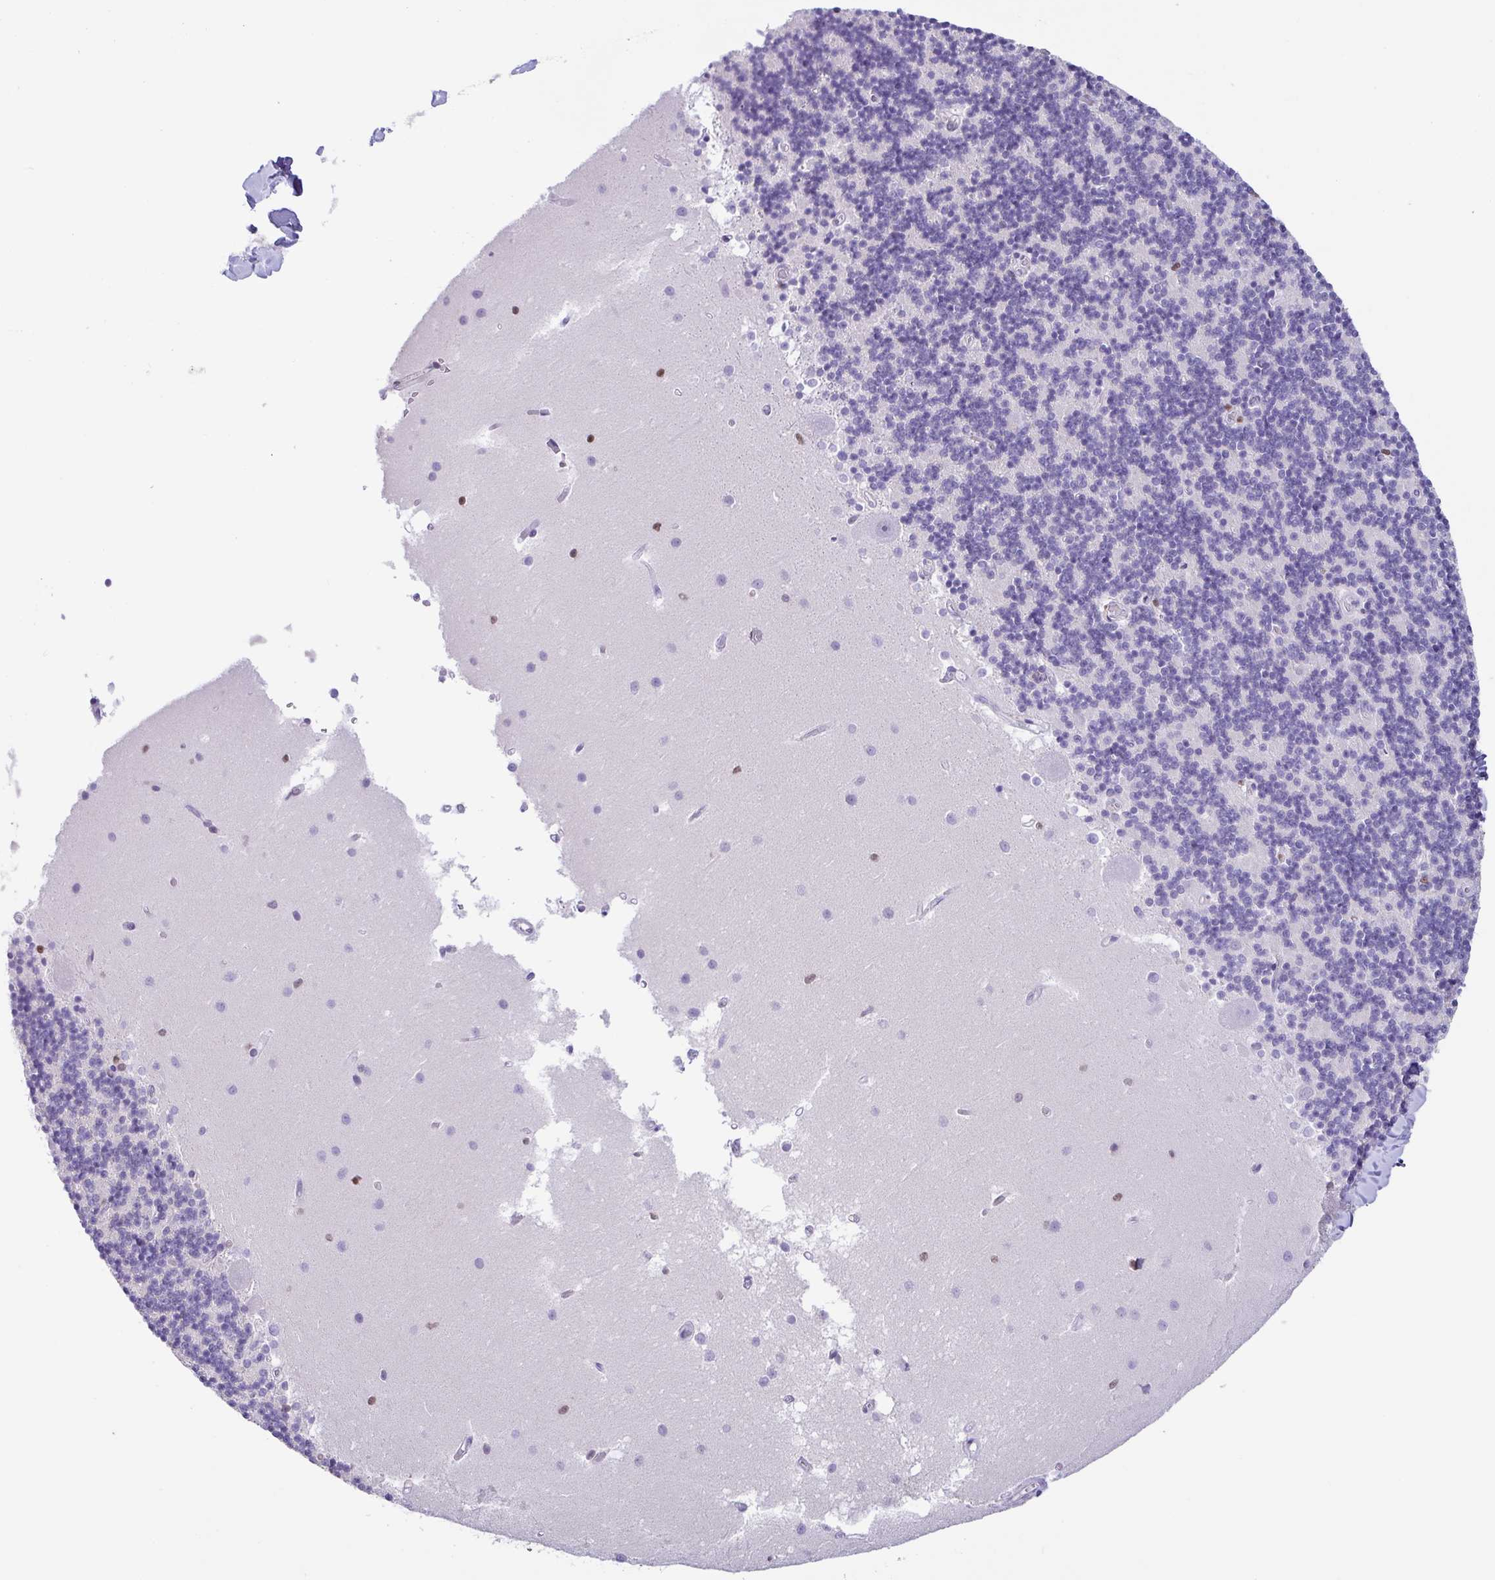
{"staining": {"intensity": "negative", "quantity": "none", "location": "none"}, "tissue": "cerebellum", "cell_type": "Cells in granular layer", "image_type": "normal", "snomed": [{"axis": "morphology", "description": "Normal tissue, NOS"}, {"axis": "topography", "description": "Cerebellum"}], "caption": "Immunohistochemical staining of unremarkable human cerebellum exhibits no significant positivity in cells in granular layer.", "gene": "BTBD10", "patient": {"sex": "male", "age": 54}}